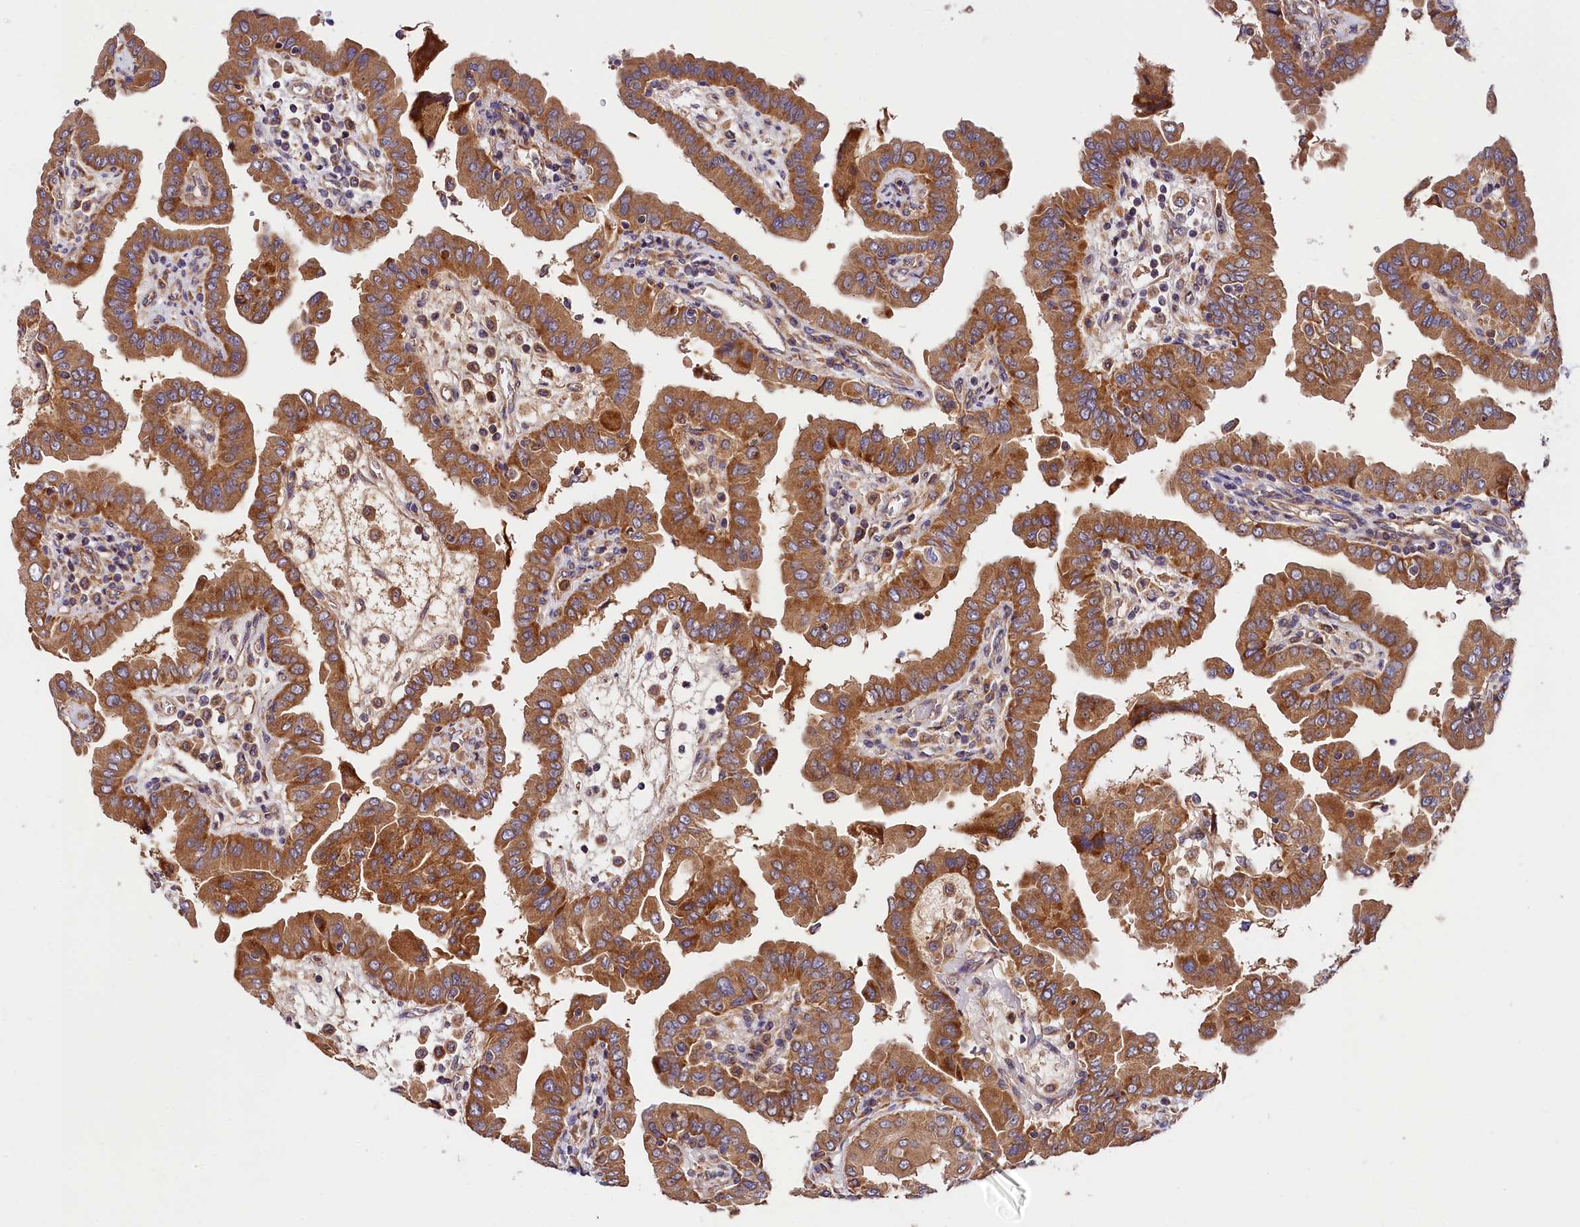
{"staining": {"intensity": "moderate", "quantity": ">75%", "location": "cytoplasmic/membranous"}, "tissue": "thyroid cancer", "cell_type": "Tumor cells", "image_type": "cancer", "snomed": [{"axis": "morphology", "description": "Papillary adenocarcinoma, NOS"}, {"axis": "topography", "description": "Thyroid gland"}], "caption": "The histopathology image displays staining of thyroid cancer, revealing moderate cytoplasmic/membranous protein staining (brown color) within tumor cells.", "gene": "SPG11", "patient": {"sex": "male", "age": 33}}